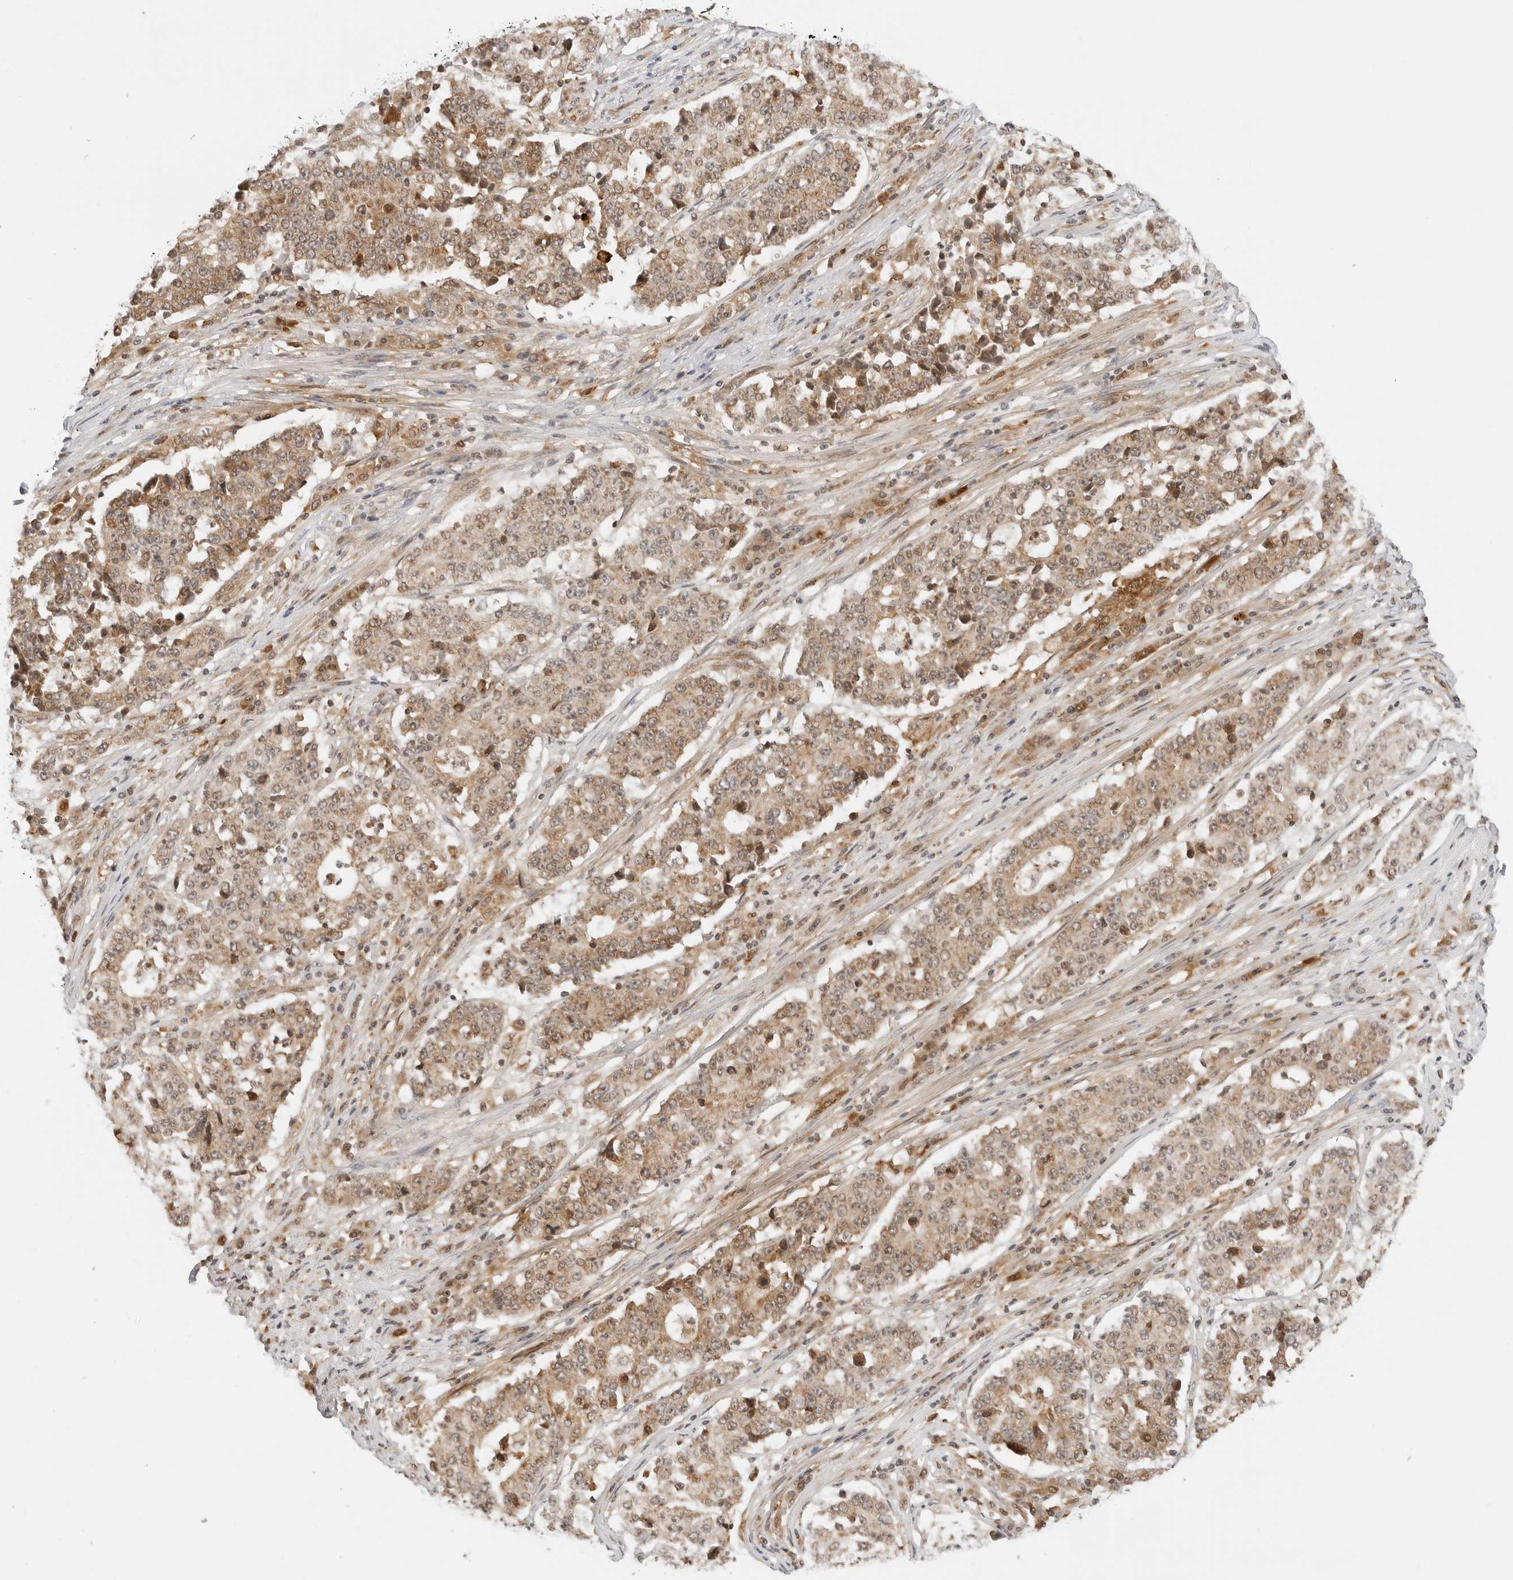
{"staining": {"intensity": "moderate", "quantity": ">75%", "location": "cytoplasmic/membranous,nuclear"}, "tissue": "stomach cancer", "cell_type": "Tumor cells", "image_type": "cancer", "snomed": [{"axis": "morphology", "description": "Adenocarcinoma, NOS"}, {"axis": "topography", "description": "Stomach"}], "caption": "Immunohistochemical staining of human stomach cancer (adenocarcinoma) exhibits medium levels of moderate cytoplasmic/membranous and nuclear staining in approximately >75% of tumor cells.", "gene": "RC3H1", "patient": {"sex": "male", "age": 59}}